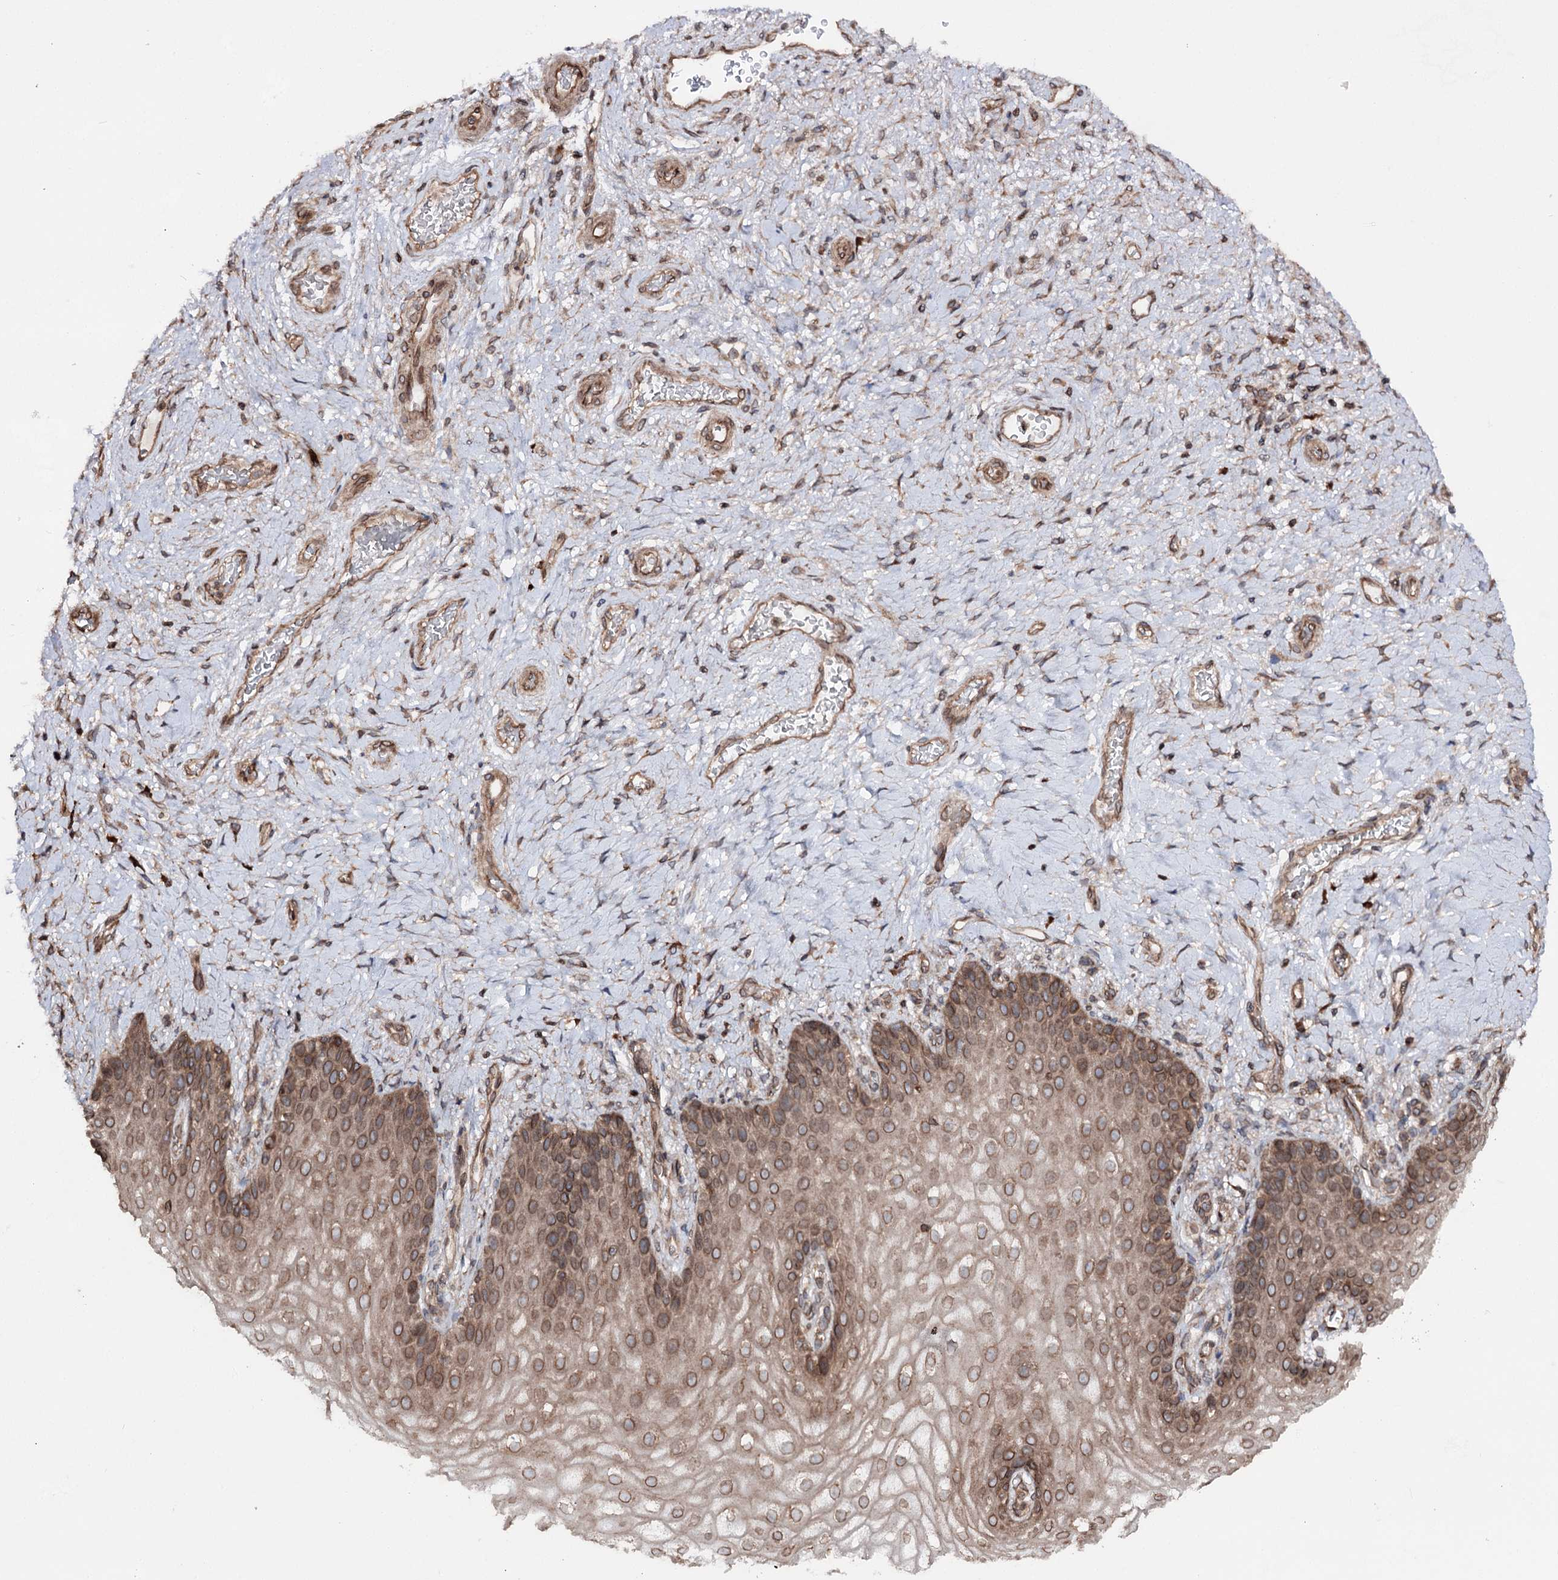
{"staining": {"intensity": "moderate", "quantity": ">75%", "location": "cytoplasmic/membranous,nuclear"}, "tissue": "vagina", "cell_type": "Squamous epithelial cells", "image_type": "normal", "snomed": [{"axis": "morphology", "description": "Normal tissue, NOS"}, {"axis": "topography", "description": "Vagina"}], "caption": "Squamous epithelial cells exhibit moderate cytoplasmic/membranous,nuclear expression in about >75% of cells in unremarkable vagina. The protein of interest is stained brown, and the nuclei are stained in blue (DAB IHC with brightfield microscopy, high magnification).", "gene": "FGFR1OP2", "patient": {"sex": "female", "age": 60}}